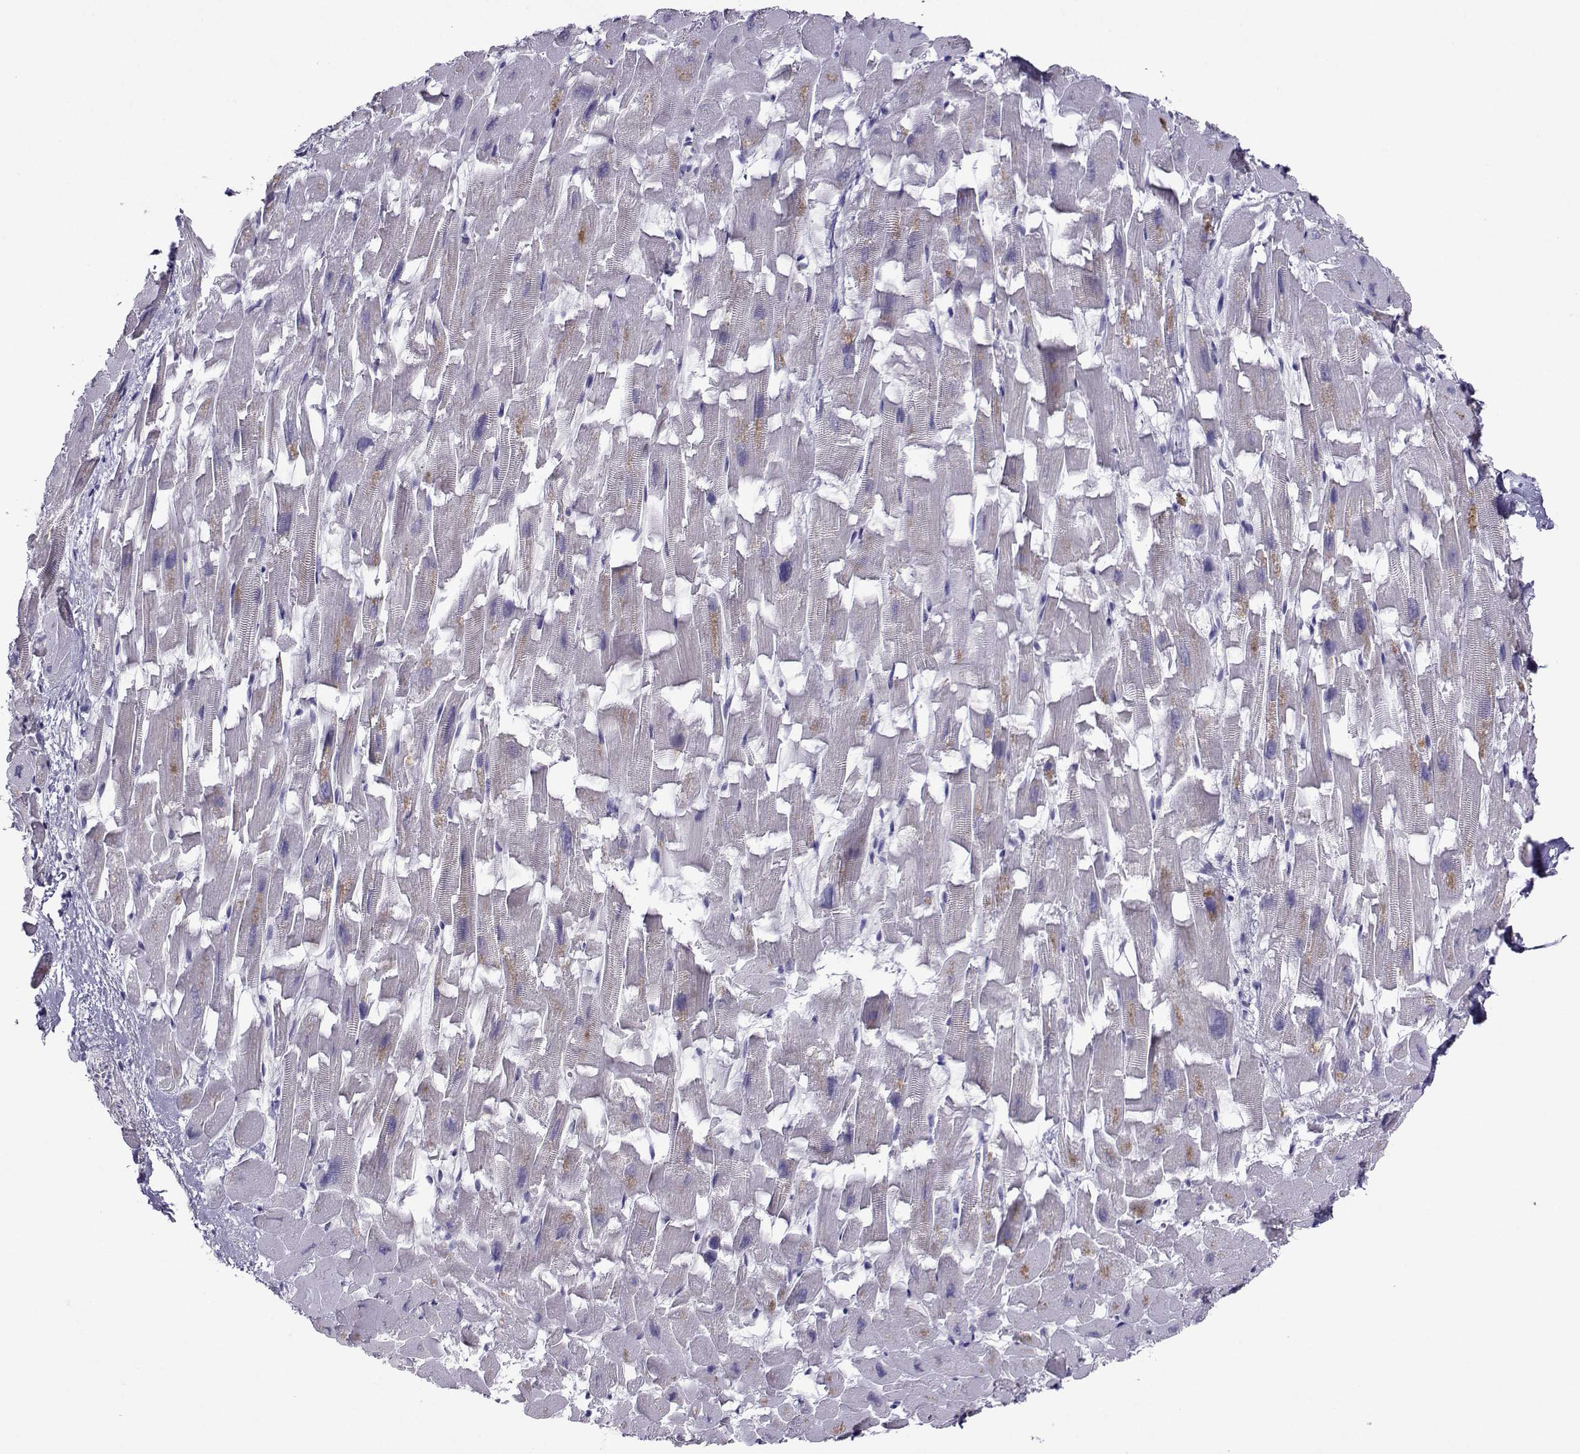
{"staining": {"intensity": "negative", "quantity": "none", "location": "none"}, "tissue": "heart muscle", "cell_type": "Cardiomyocytes", "image_type": "normal", "snomed": [{"axis": "morphology", "description": "Normal tissue, NOS"}, {"axis": "topography", "description": "Heart"}], "caption": "Cardiomyocytes show no significant protein expression in normal heart muscle. The staining was performed using DAB to visualize the protein expression in brown, while the nuclei were stained in blue with hematoxylin (Magnification: 20x).", "gene": "DDX20", "patient": {"sex": "female", "age": 64}}